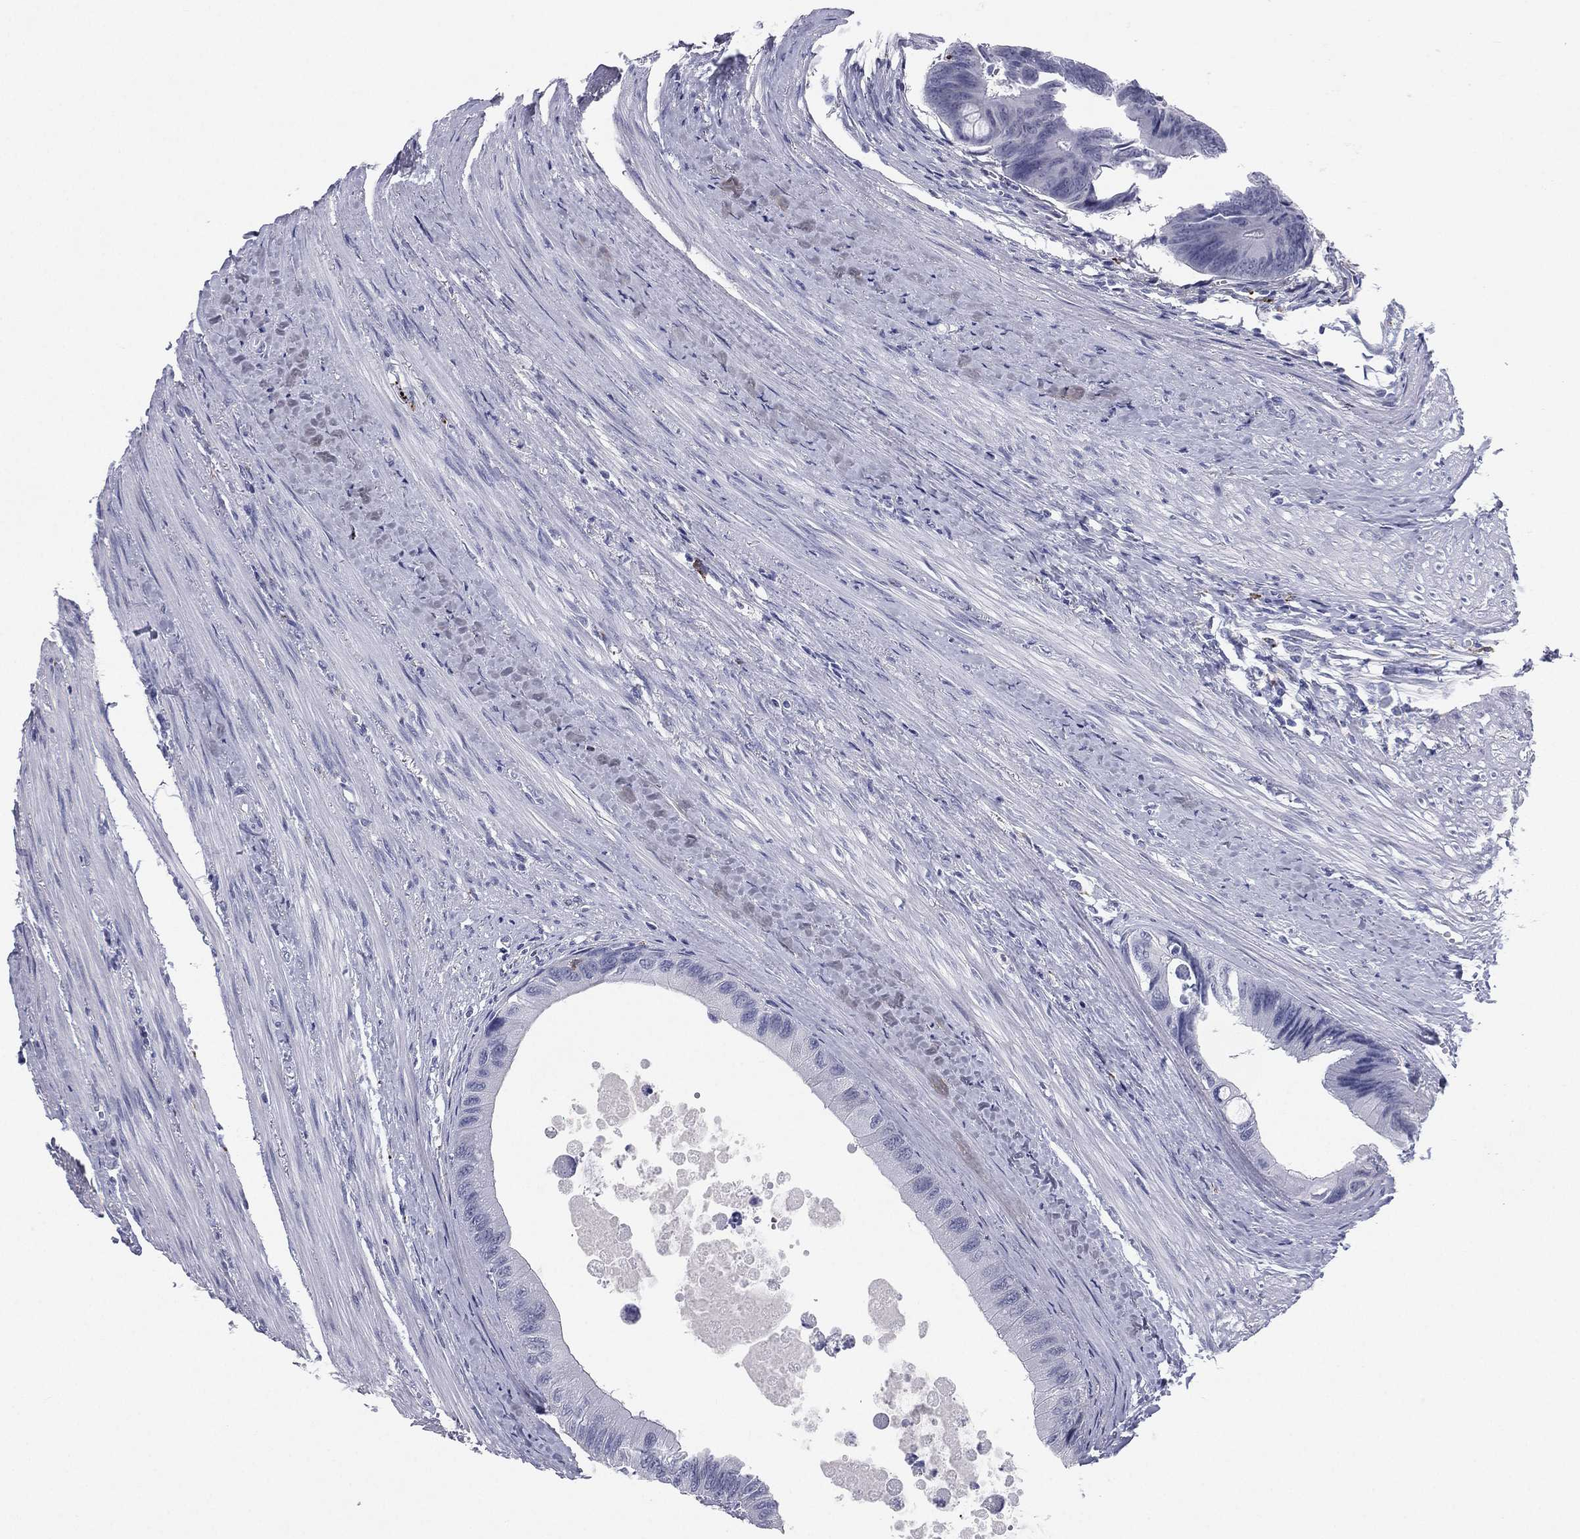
{"staining": {"intensity": "negative", "quantity": "none", "location": "none"}, "tissue": "colorectal cancer", "cell_type": "Tumor cells", "image_type": "cancer", "snomed": [{"axis": "morphology", "description": "Normal tissue, NOS"}, {"axis": "morphology", "description": "Adenocarcinoma, NOS"}, {"axis": "topography", "description": "Colon"}], "caption": "Immunohistochemistry of human colorectal cancer (adenocarcinoma) shows no expression in tumor cells.", "gene": "HLA-DOA", "patient": {"sex": "male", "age": 65}}